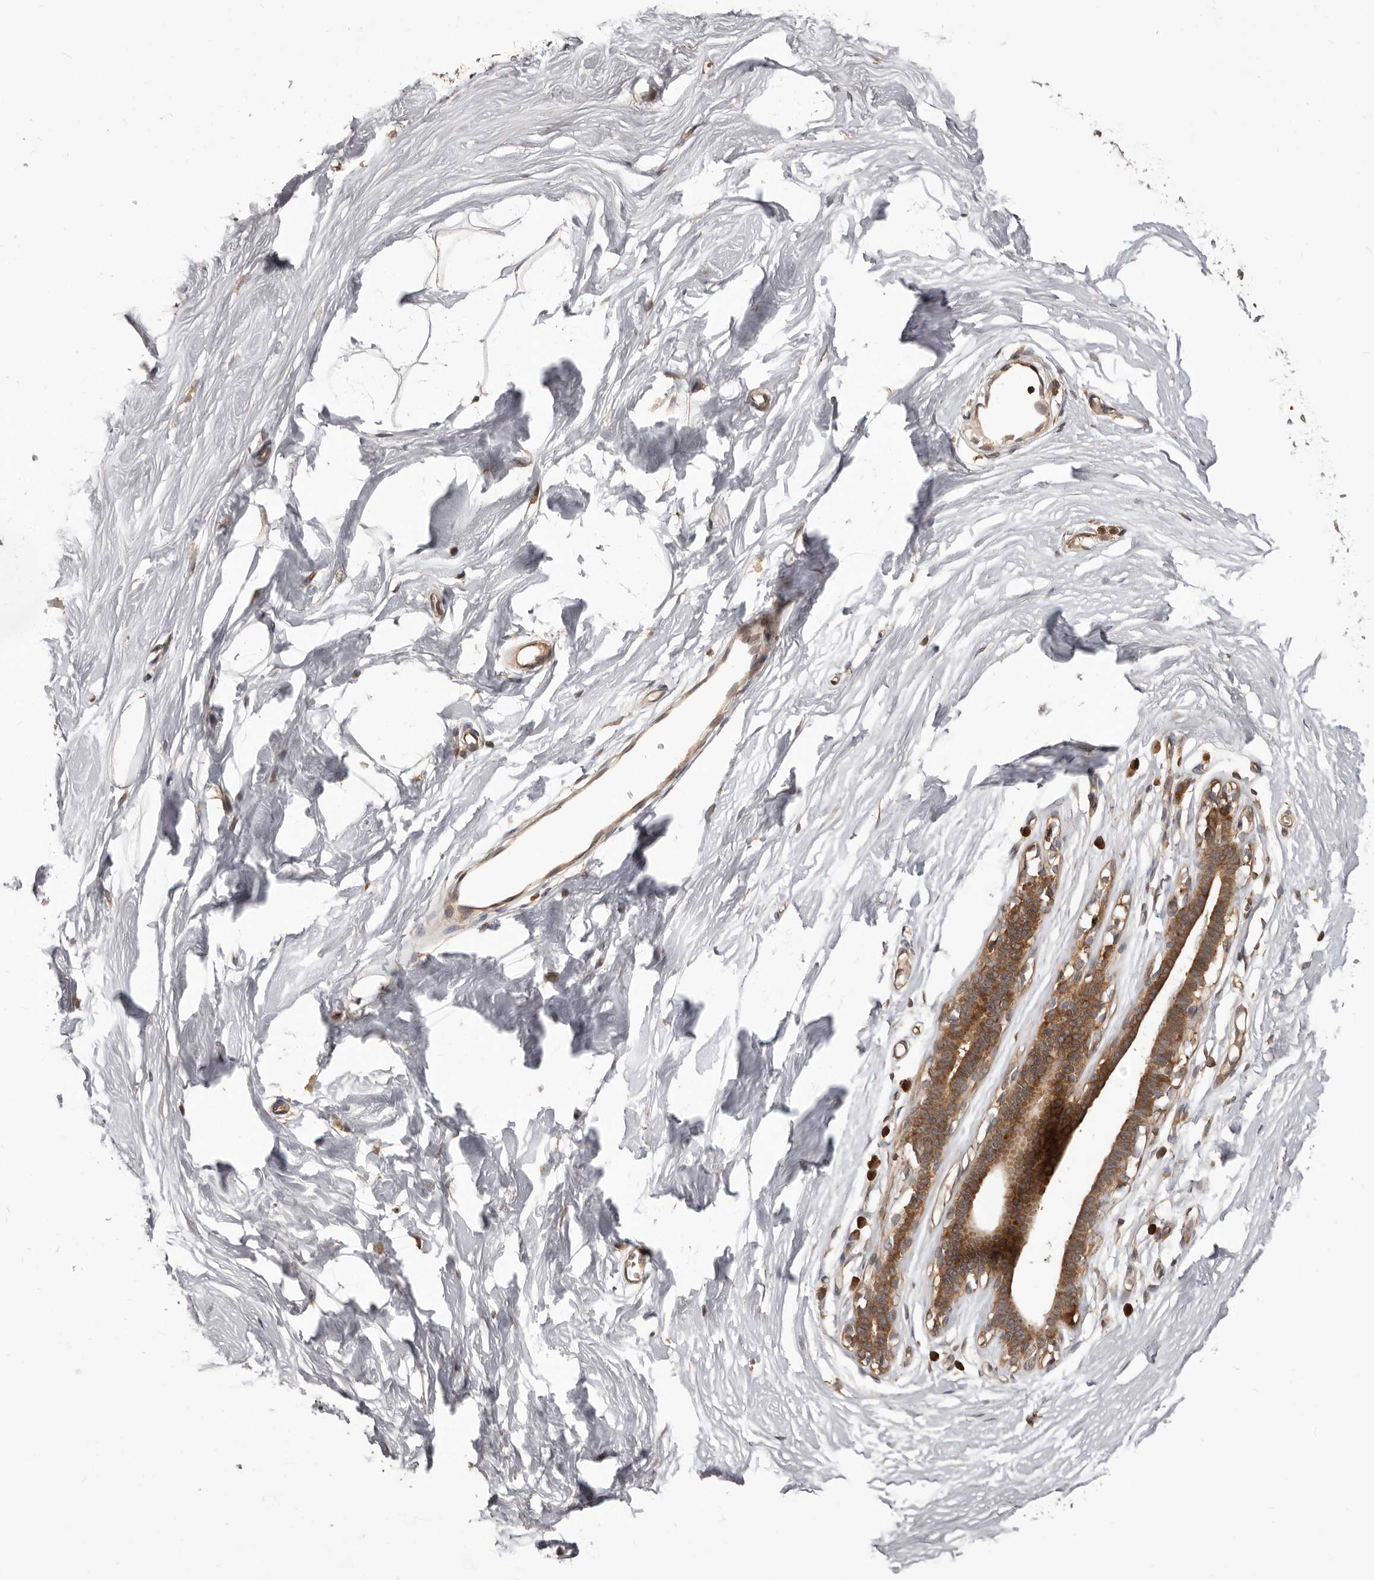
{"staining": {"intensity": "weak", "quantity": "25%-75%", "location": "cytoplasmic/membranous"}, "tissue": "breast", "cell_type": "Adipocytes", "image_type": "normal", "snomed": [{"axis": "morphology", "description": "Normal tissue, NOS"}, {"axis": "topography", "description": "Breast"}], "caption": "A high-resolution photomicrograph shows IHC staining of normal breast, which exhibits weak cytoplasmic/membranous expression in about 25%-75% of adipocytes. Using DAB (brown) and hematoxylin (blue) stains, captured at high magnification using brightfield microscopy.", "gene": "HBS1L", "patient": {"sex": "female", "age": 26}}